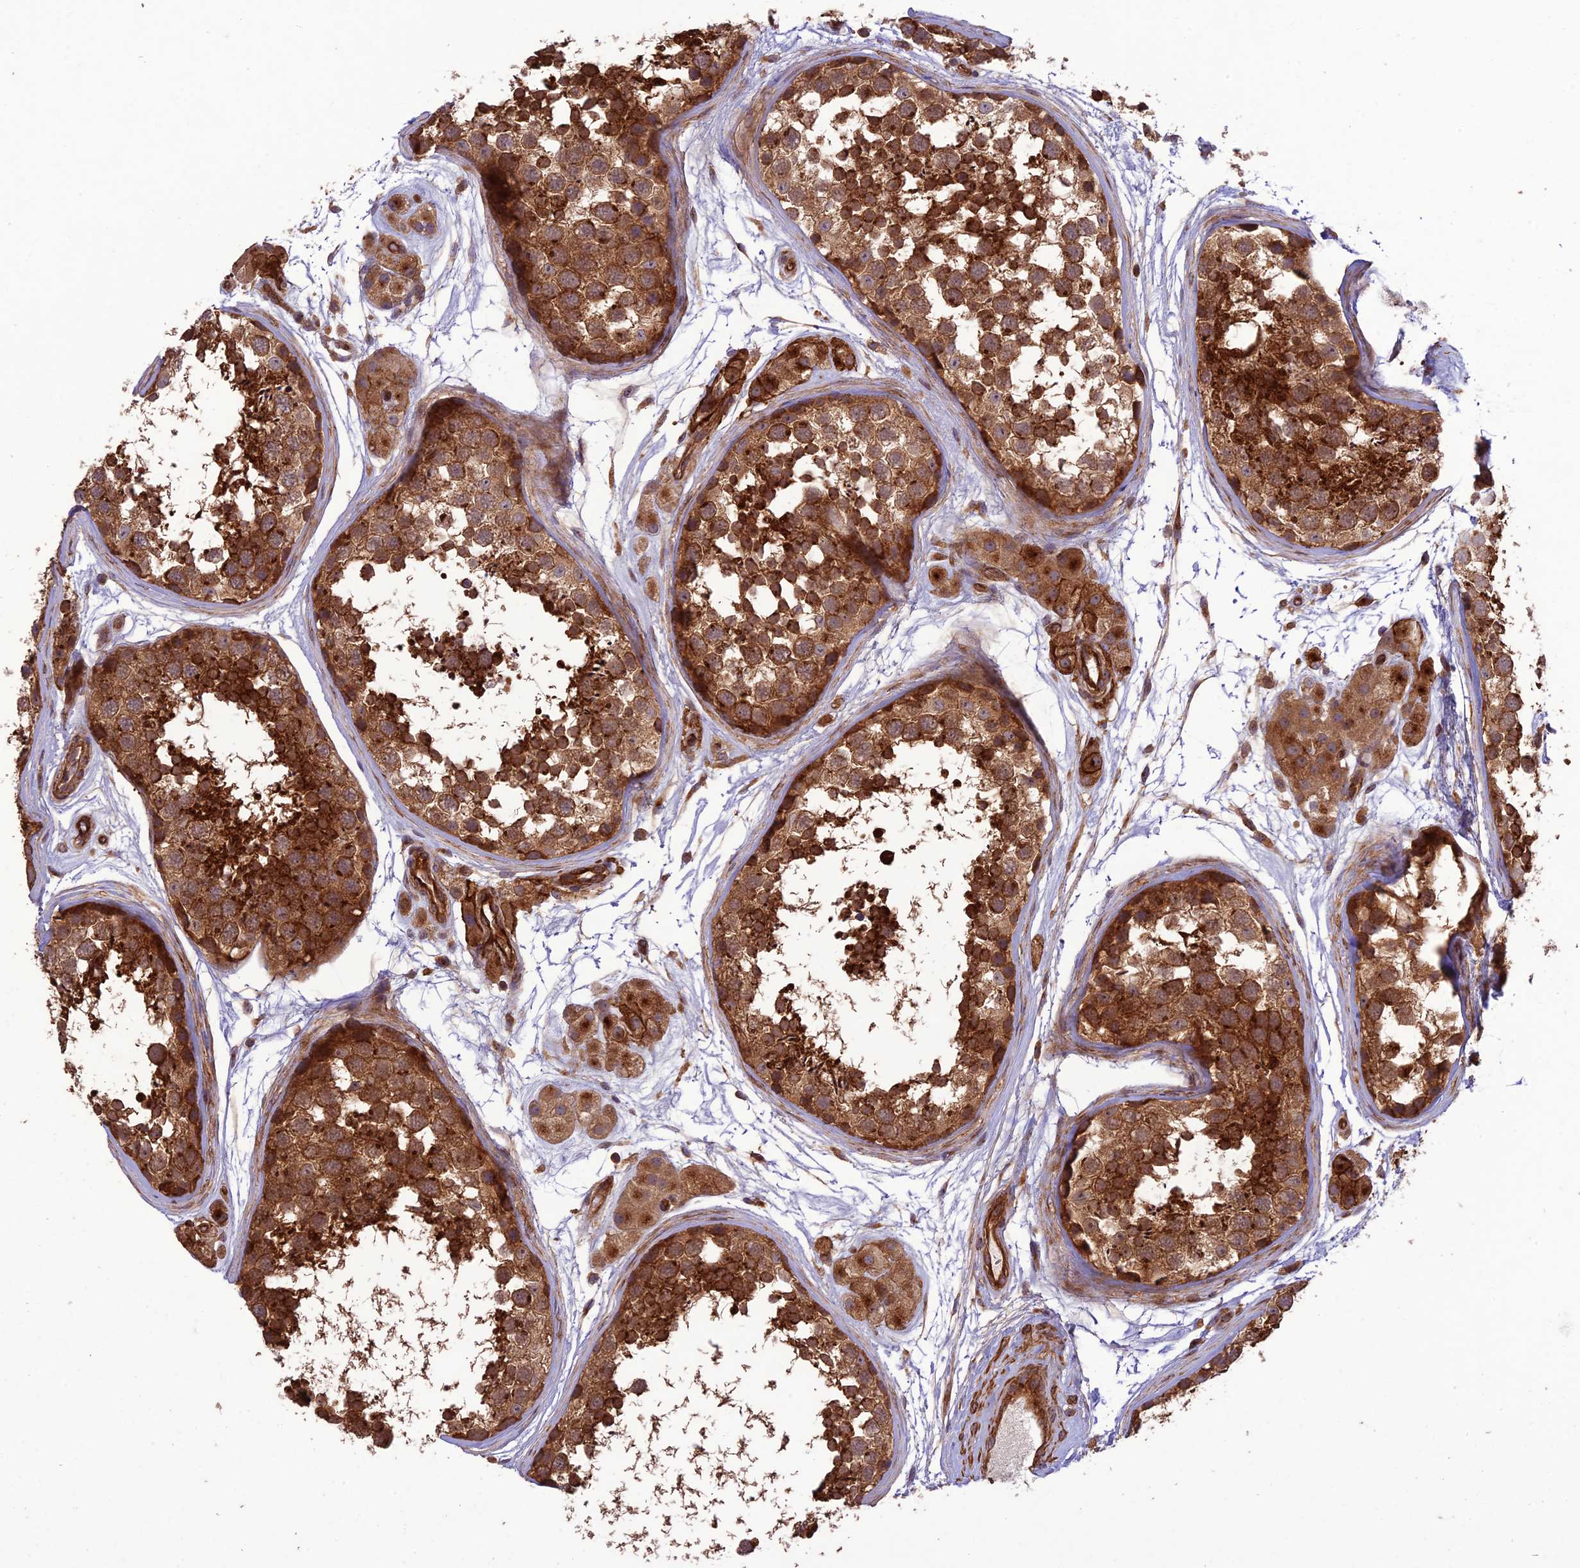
{"staining": {"intensity": "strong", "quantity": ">75%", "location": "cytoplasmic/membranous"}, "tissue": "testis", "cell_type": "Cells in seminiferous ducts", "image_type": "normal", "snomed": [{"axis": "morphology", "description": "Normal tissue, NOS"}, {"axis": "topography", "description": "Testis"}], "caption": "High-magnification brightfield microscopy of benign testis stained with DAB (3,3'-diaminobenzidine) (brown) and counterstained with hematoxylin (blue). cells in seminiferous ducts exhibit strong cytoplasmic/membranous staining is present in approximately>75% of cells. (DAB (3,3'-diaminobenzidine) IHC with brightfield microscopy, high magnification).", "gene": "TMEM131L", "patient": {"sex": "male", "age": 56}}